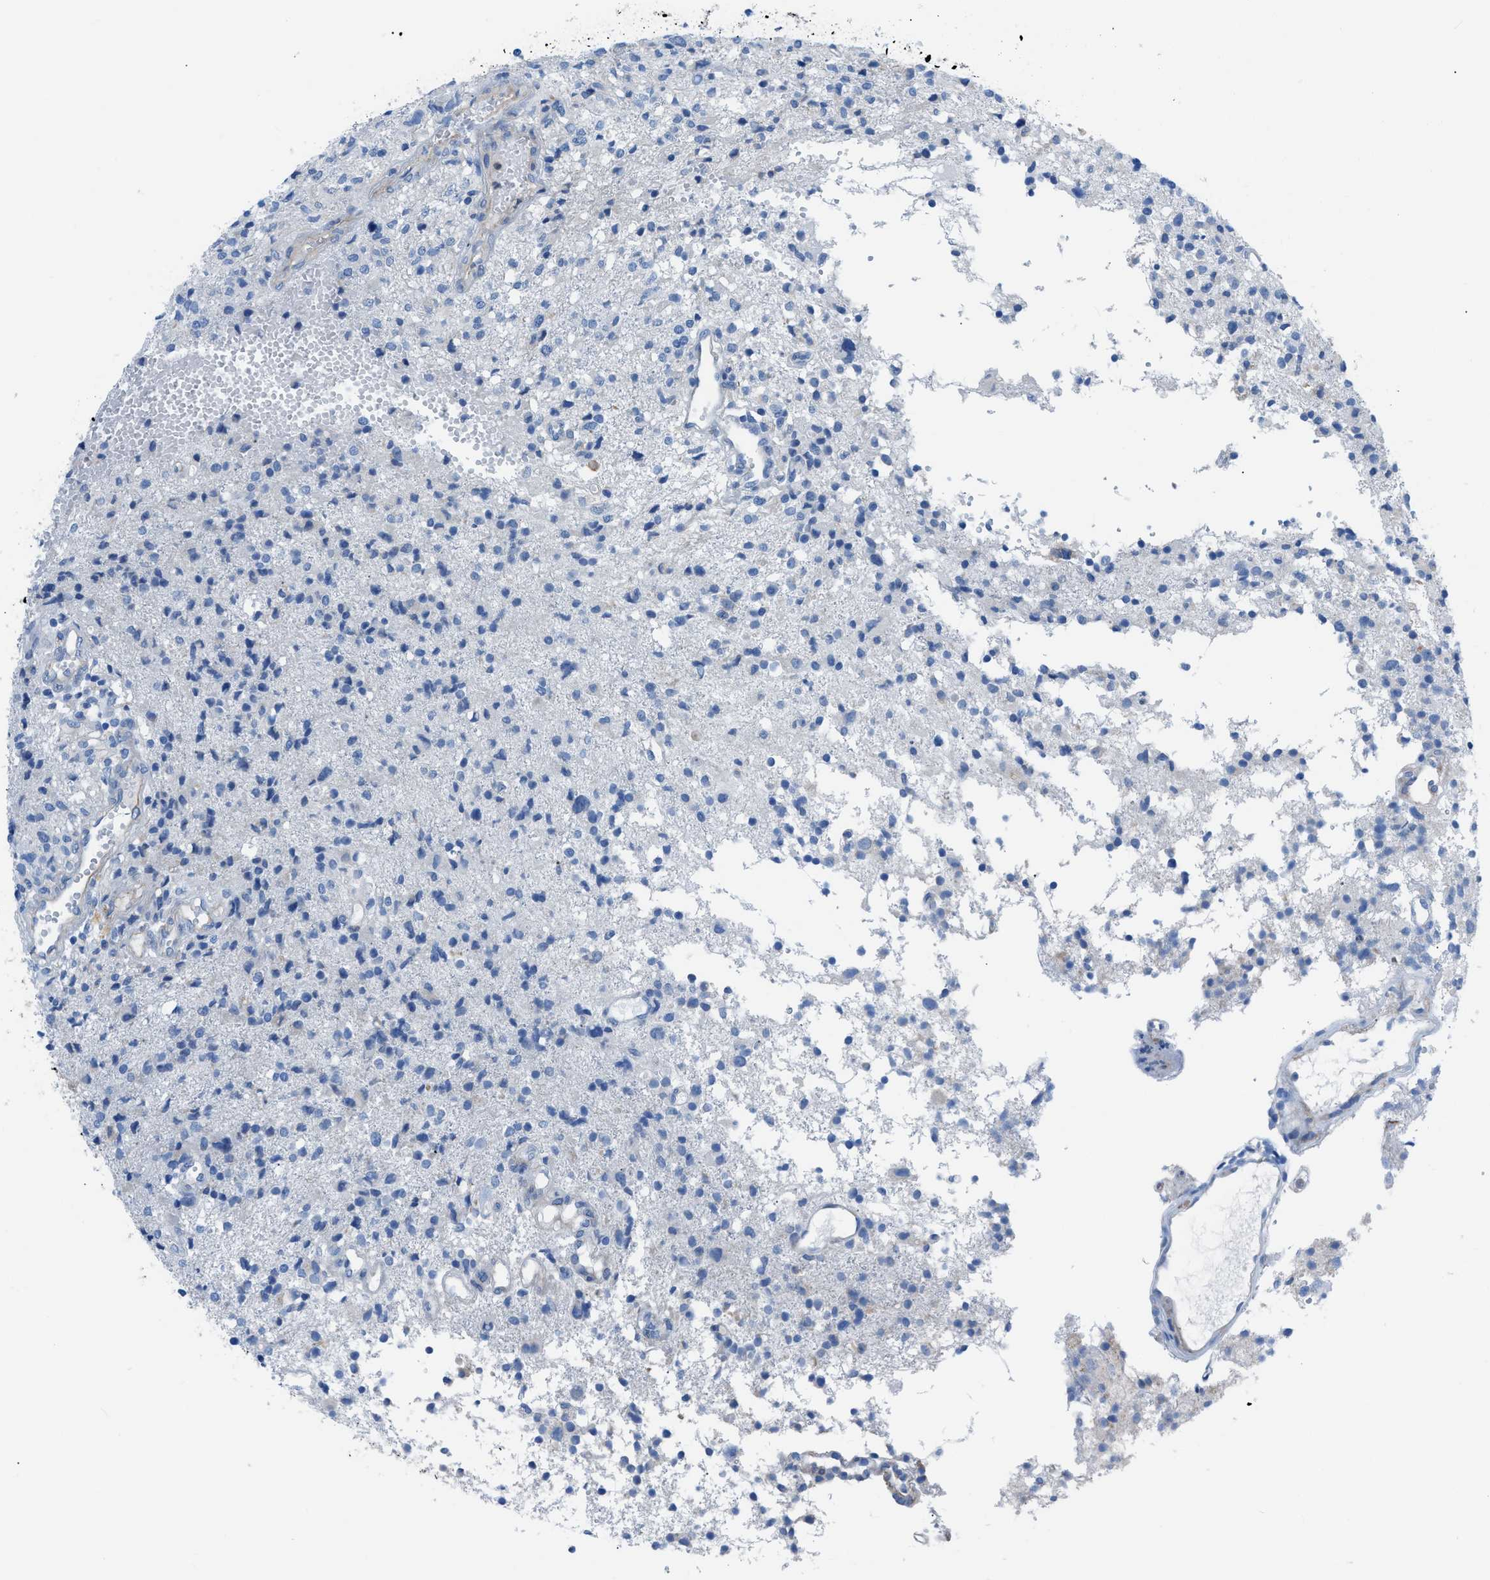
{"staining": {"intensity": "negative", "quantity": "none", "location": "none"}, "tissue": "glioma", "cell_type": "Tumor cells", "image_type": "cancer", "snomed": [{"axis": "morphology", "description": "Glioma, malignant, High grade"}, {"axis": "topography", "description": "Brain"}], "caption": "This is an IHC image of malignant high-grade glioma. There is no positivity in tumor cells.", "gene": "ITPR1", "patient": {"sex": "female", "age": 59}}